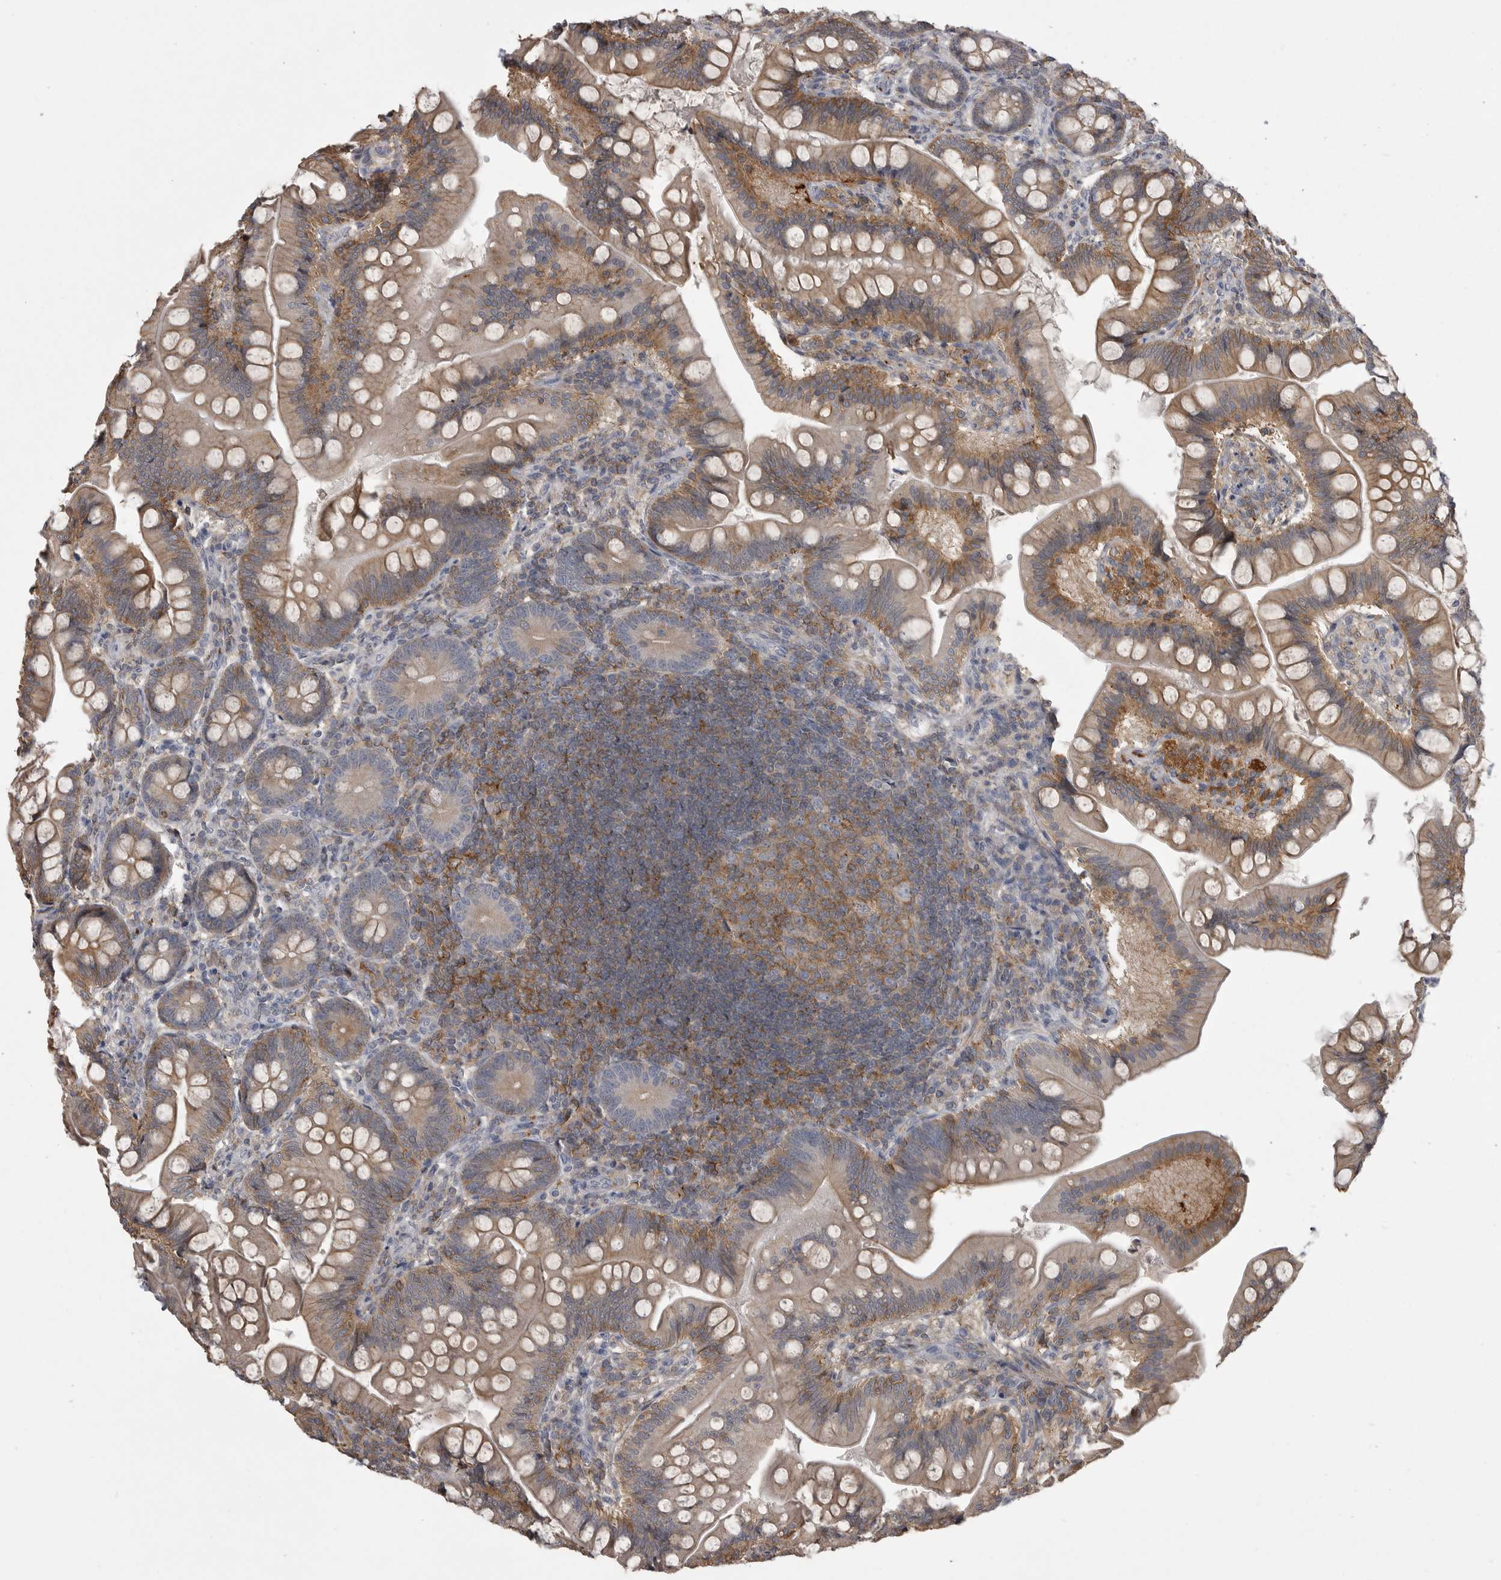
{"staining": {"intensity": "moderate", "quantity": ">75%", "location": "cytoplasmic/membranous"}, "tissue": "small intestine", "cell_type": "Glandular cells", "image_type": "normal", "snomed": [{"axis": "morphology", "description": "Normal tissue, NOS"}, {"axis": "topography", "description": "Small intestine"}], "caption": "Human small intestine stained for a protein (brown) exhibits moderate cytoplasmic/membranous positive expression in approximately >75% of glandular cells.", "gene": "CMTM6", "patient": {"sex": "male", "age": 7}}